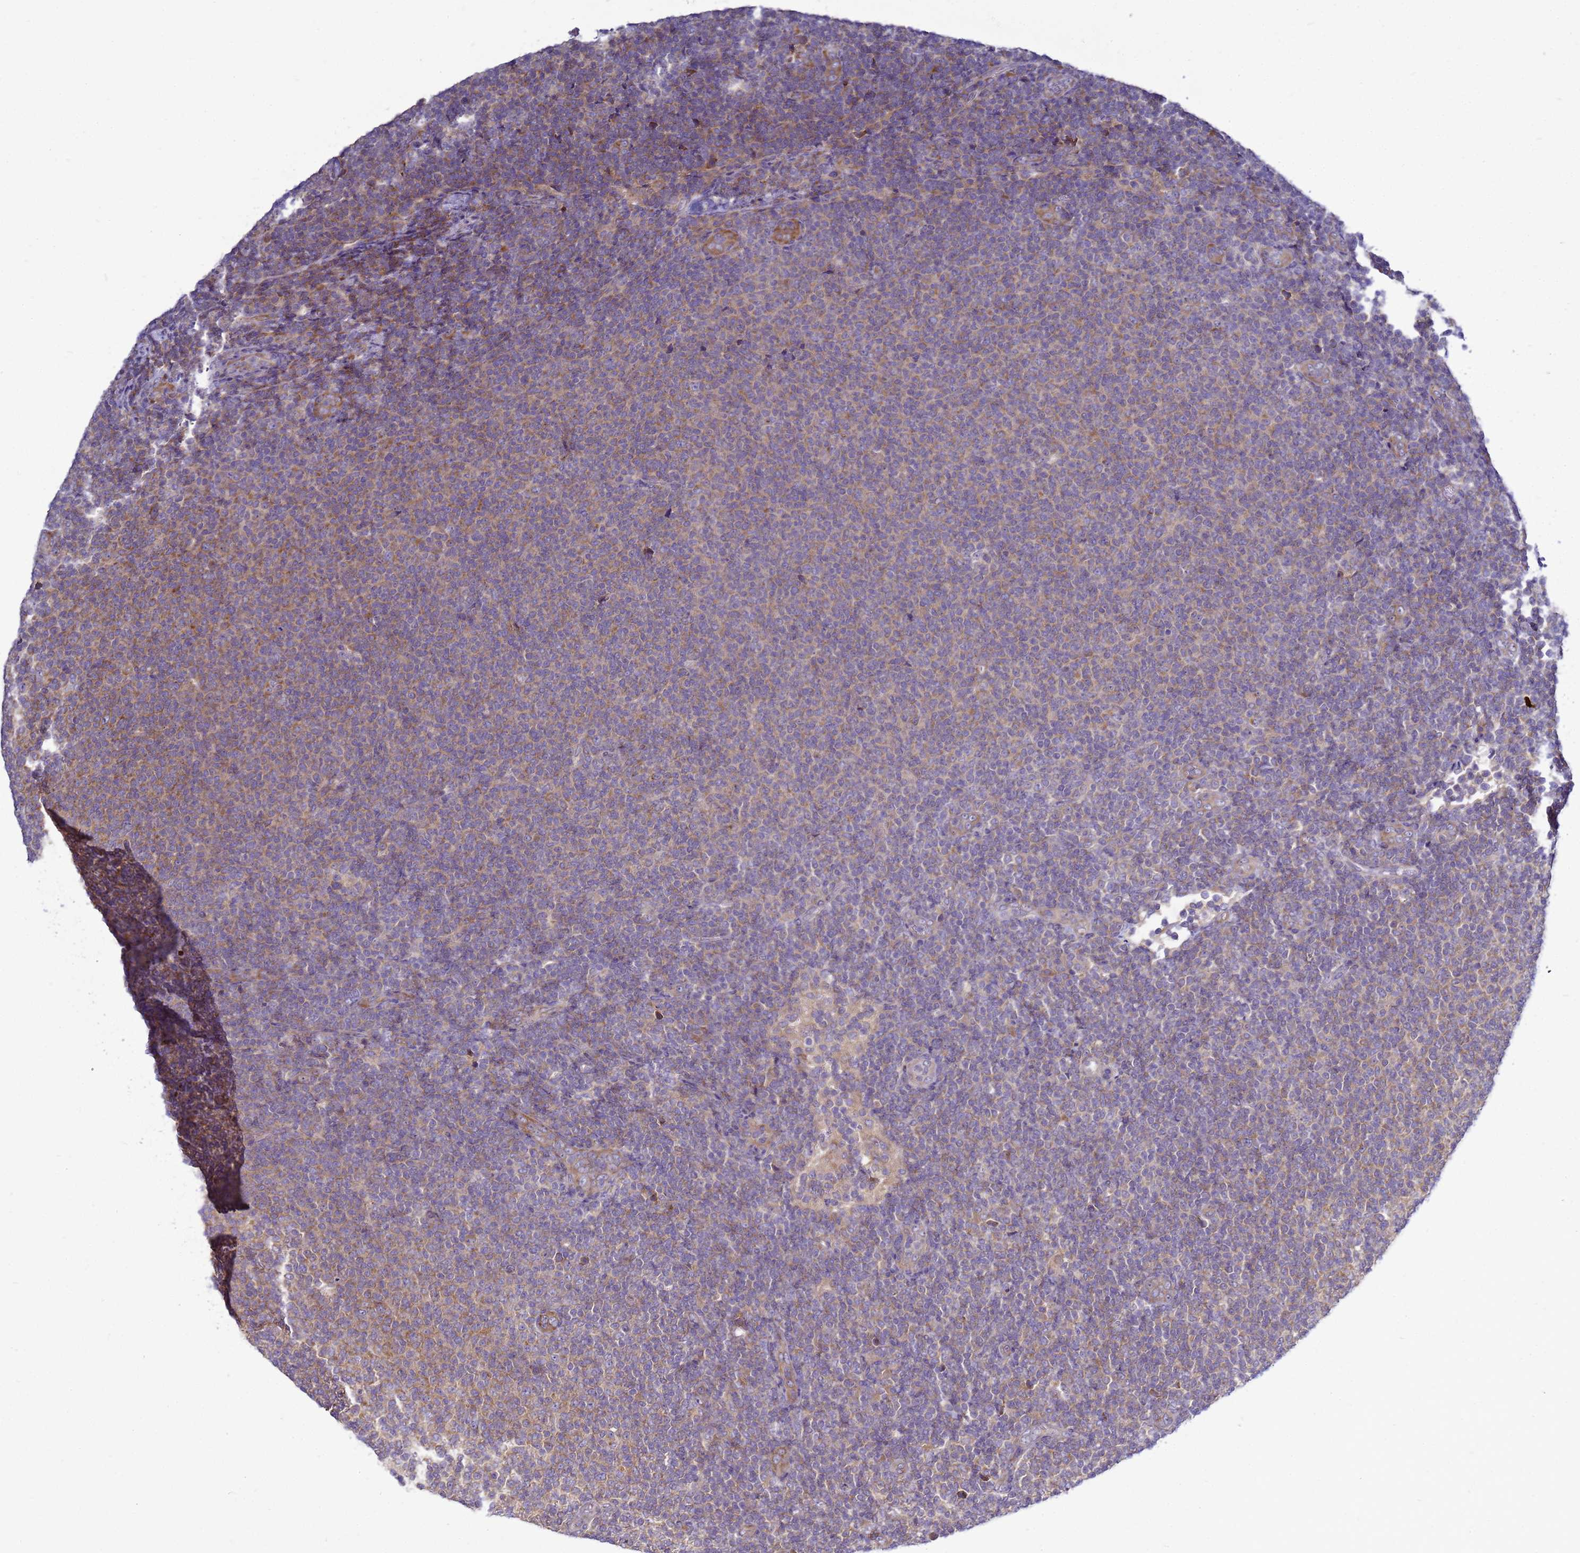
{"staining": {"intensity": "moderate", "quantity": "25%-75%", "location": "cytoplasmic/membranous"}, "tissue": "lymphoma", "cell_type": "Tumor cells", "image_type": "cancer", "snomed": [{"axis": "morphology", "description": "Malignant lymphoma, non-Hodgkin's type, Low grade"}, {"axis": "topography", "description": "Lymph node"}], "caption": "Moderate cytoplasmic/membranous protein staining is identified in approximately 25%-75% of tumor cells in low-grade malignant lymphoma, non-Hodgkin's type.", "gene": "MON1B", "patient": {"sex": "male", "age": 66}}